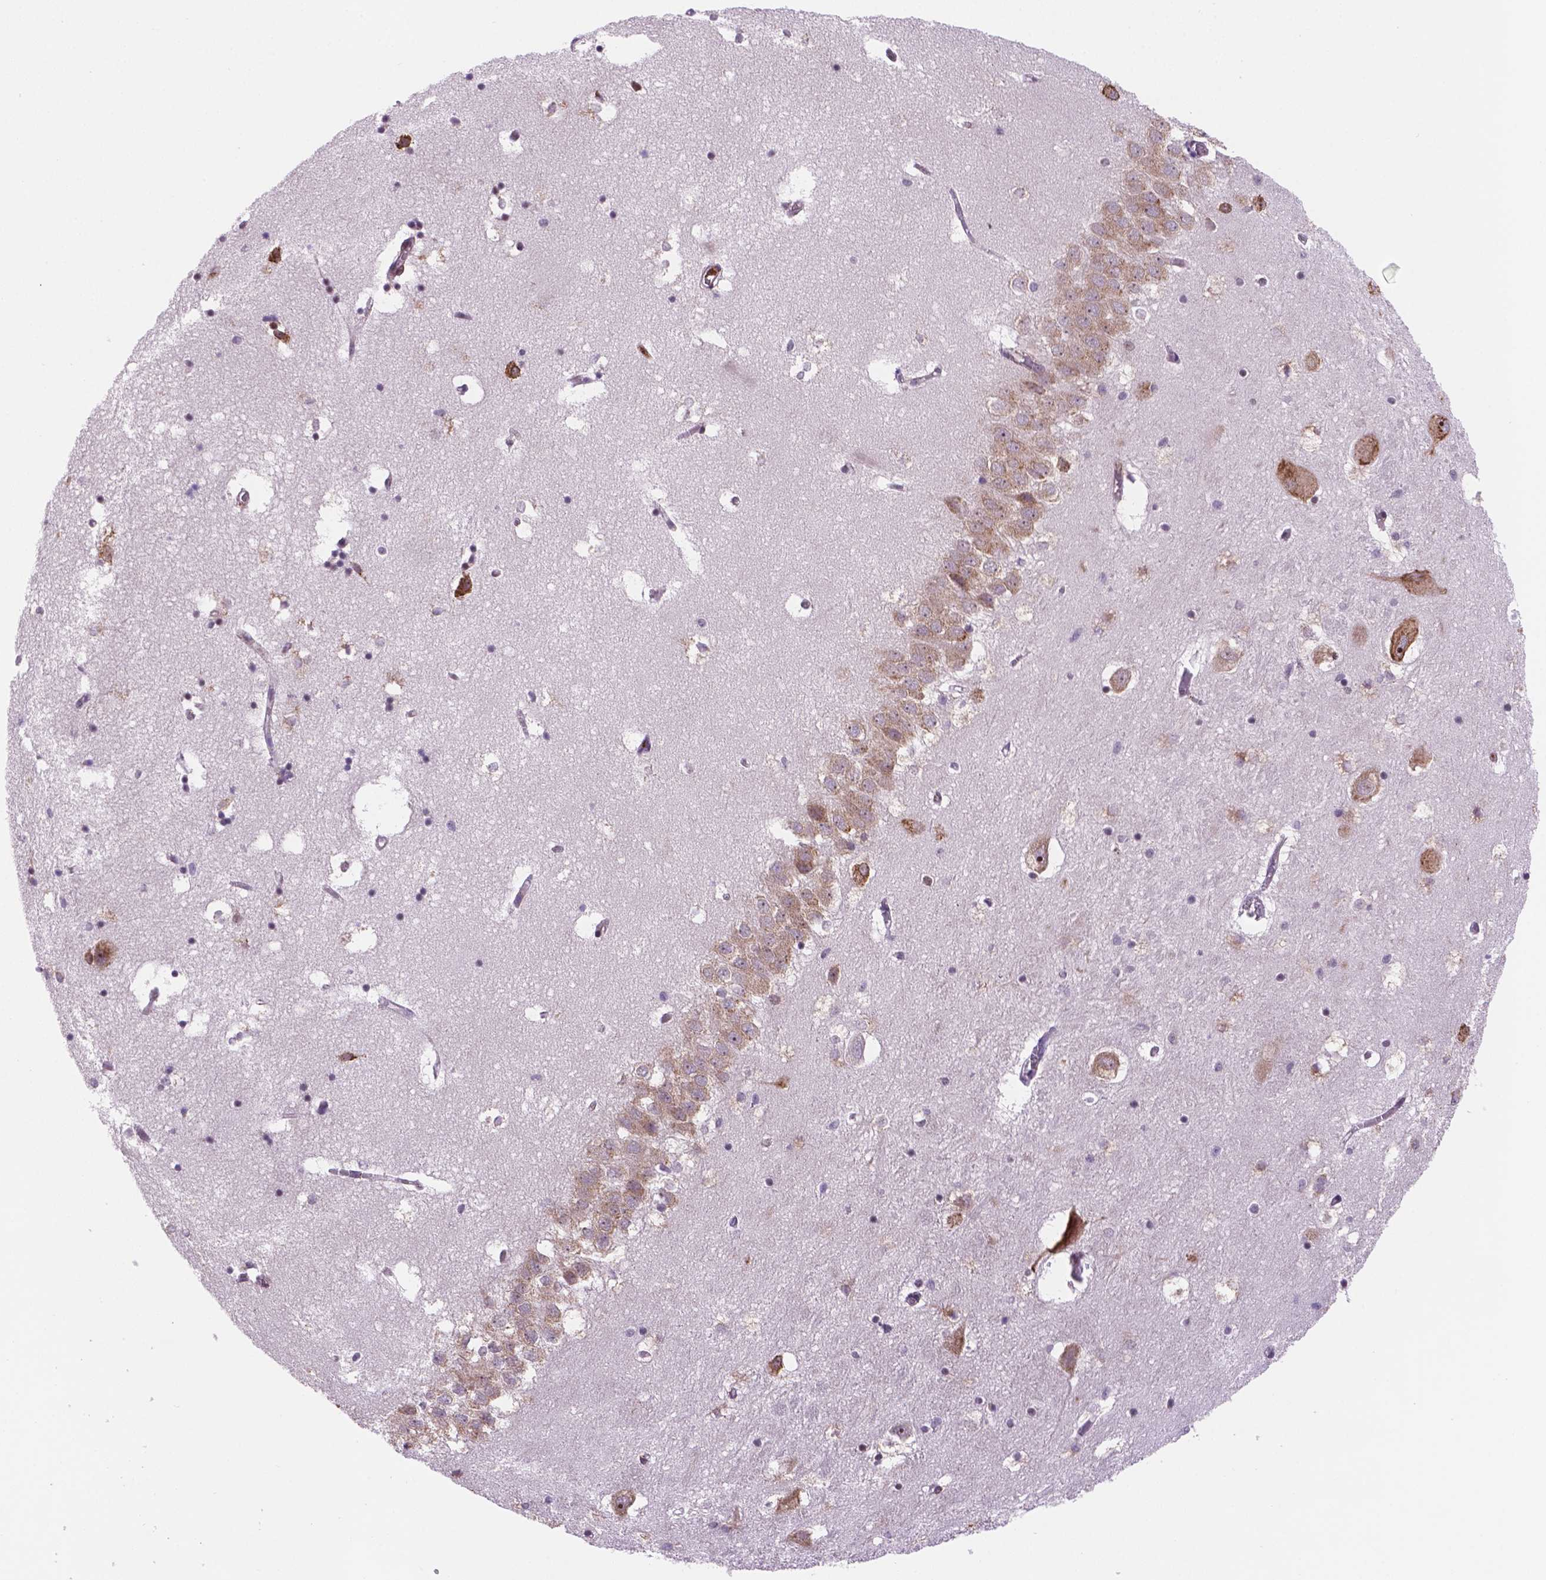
{"staining": {"intensity": "negative", "quantity": "none", "location": "none"}, "tissue": "hippocampus", "cell_type": "Glial cells", "image_type": "normal", "snomed": [{"axis": "morphology", "description": "Normal tissue, NOS"}, {"axis": "topography", "description": "Hippocampus"}], "caption": "The image demonstrates no significant expression in glial cells of hippocampus. (Immunohistochemistry, brightfield microscopy, high magnification).", "gene": "FNIP1", "patient": {"sex": "male", "age": 58}}